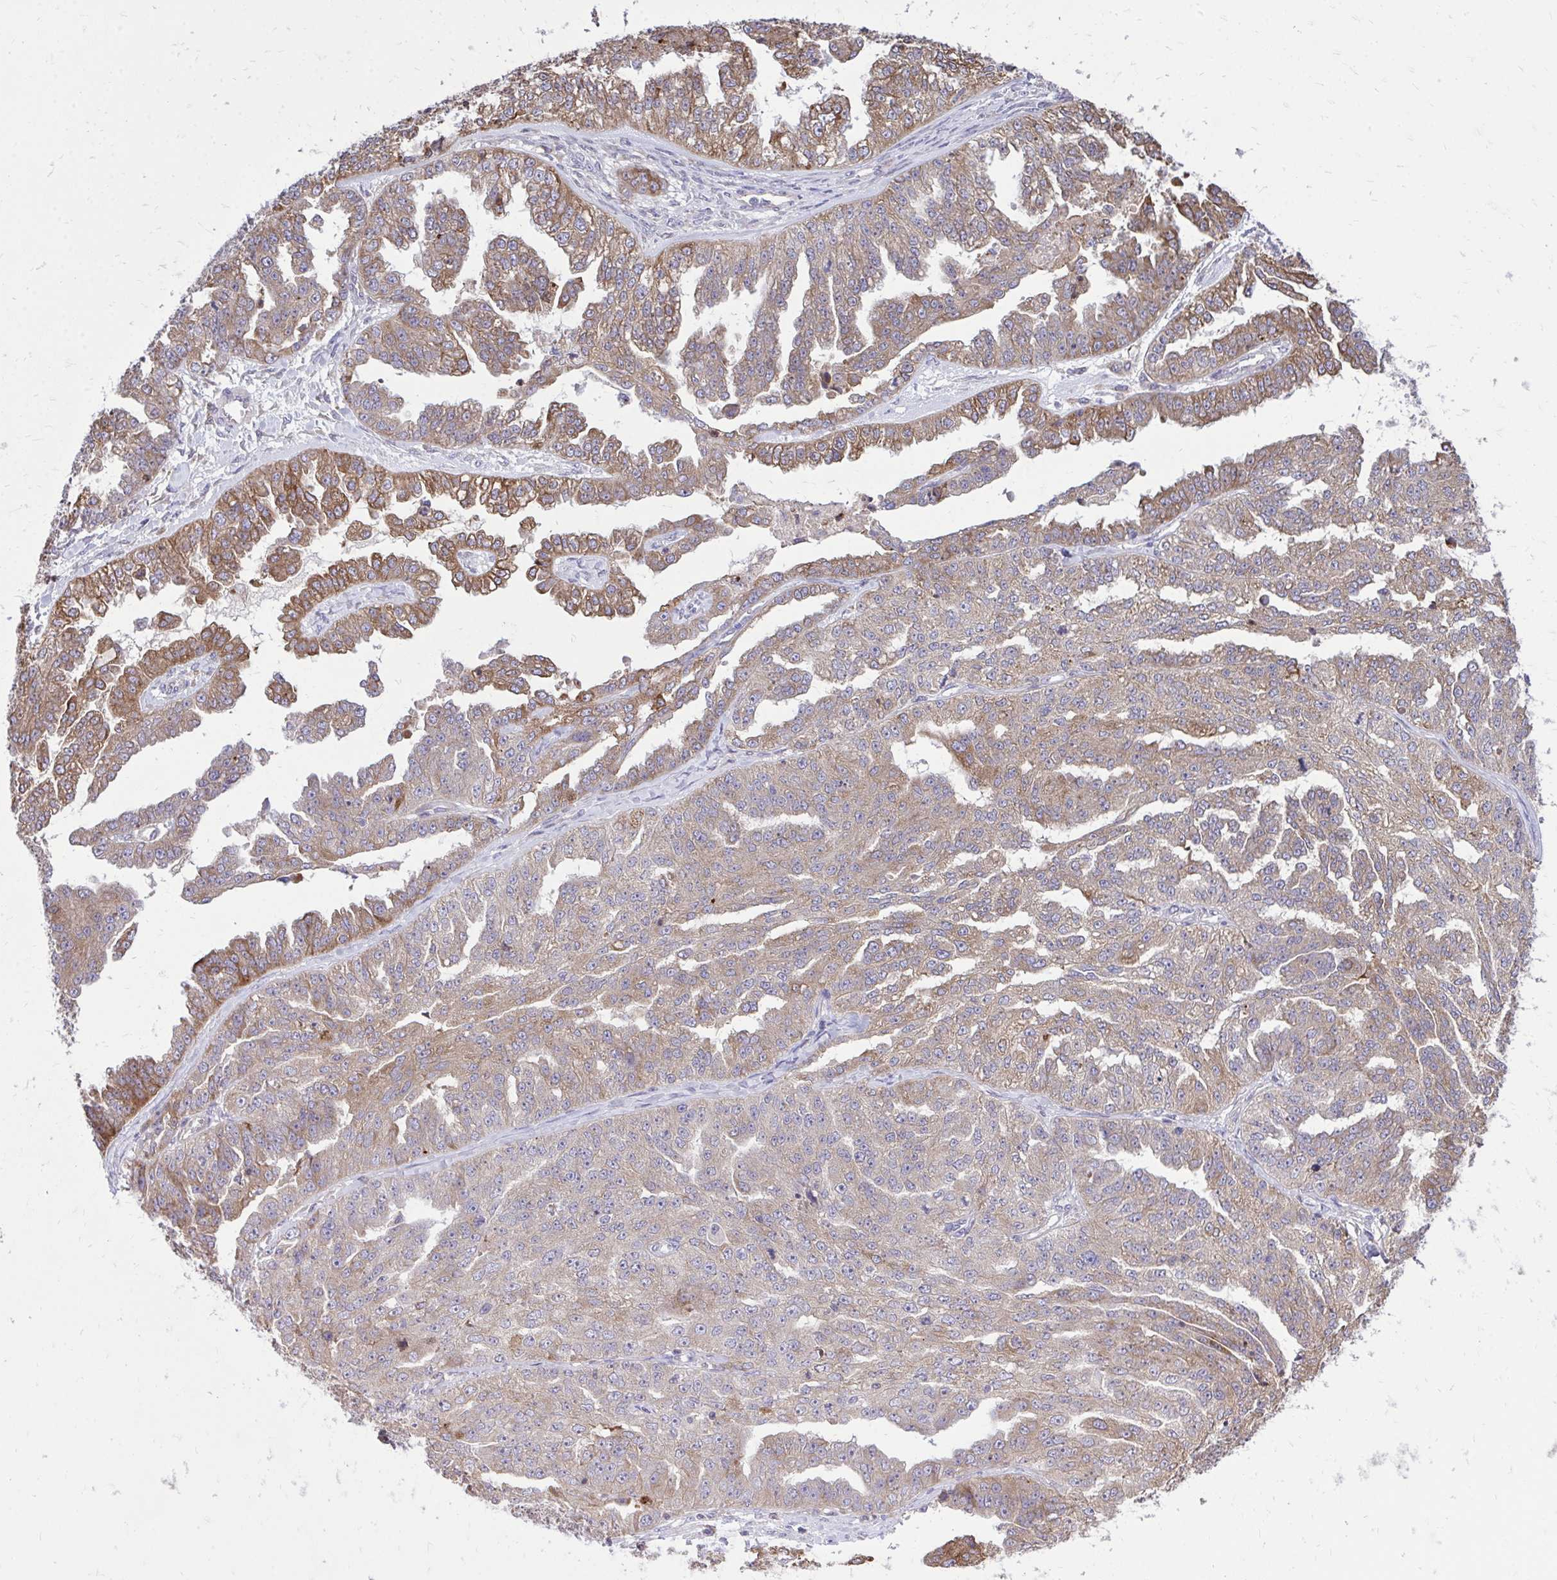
{"staining": {"intensity": "moderate", "quantity": "25%-75%", "location": "cytoplasmic/membranous"}, "tissue": "ovarian cancer", "cell_type": "Tumor cells", "image_type": "cancer", "snomed": [{"axis": "morphology", "description": "Cystadenocarcinoma, serous, NOS"}, {"axis": "topography", "description": "Ovary"}], "caption": "Immunohistochemical staining of ovarian cancer (serous cystadenocarcinoma) demonstrates medium levels of moderate cytoplasmic/membranous expression in about 25%-75% of tumor cells.", "gene": "METTL9", "patient": {"sex": "female", "age": 58}}